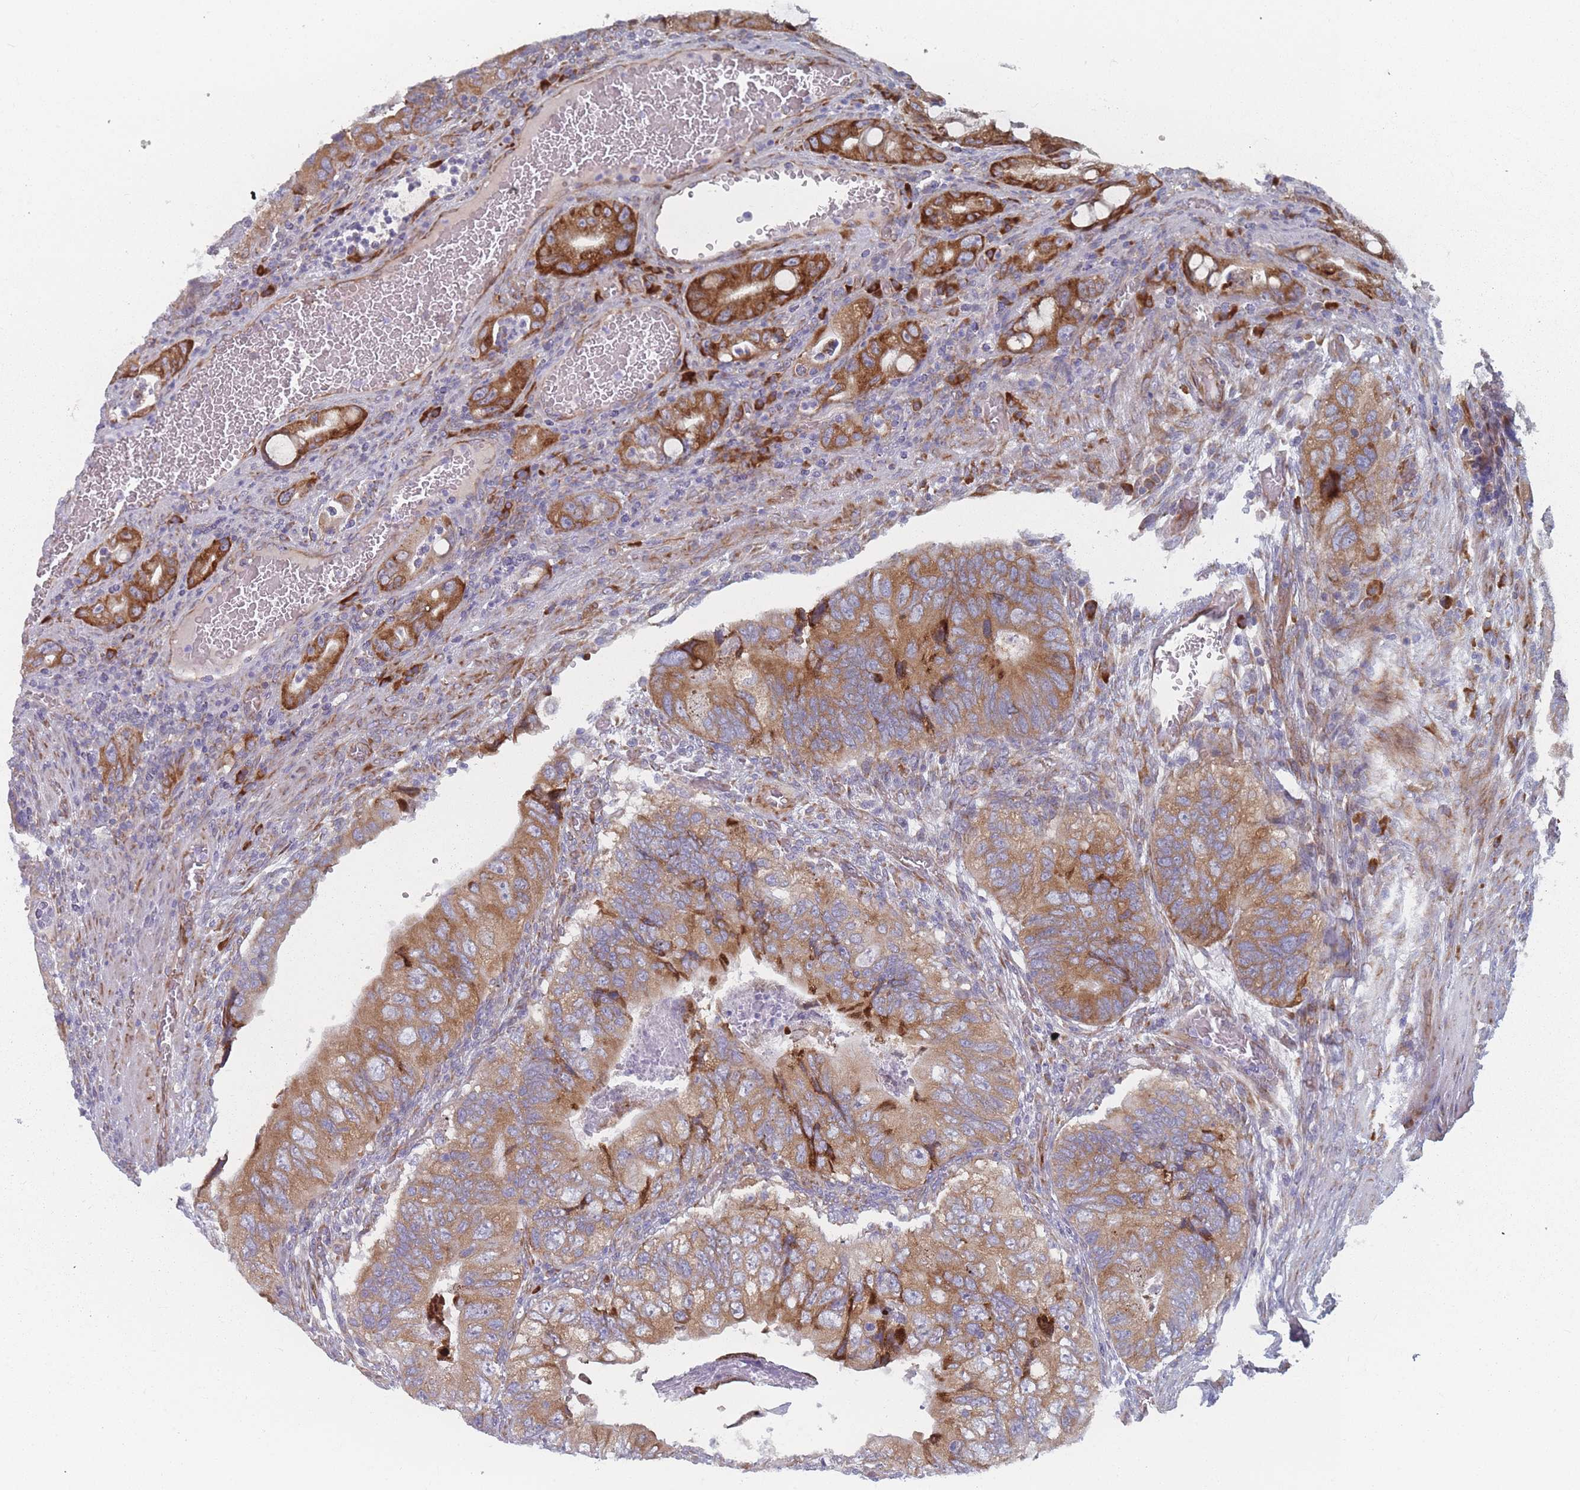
{"staining": {"intensity": "strong", "quantity": ">75%", "location": "cytoplasmic/membranous"}, "tissue": "colorectal cancer", "cell_type": "Tumor cells", "image_type": "cancer", "snomed": [{"axis": "morphology", "description": "Adenocarcinoma, NOS"}, {"axis": "topography", "description": "Rectum"}], "caption": "Immunohistochemical staining of colorectal cancer displays high levels of strong cytoplasmic/membranous expression in approximately >75% of tumor cells.", "gene": "CACNG5", "patient": {"sex": "male", "age": 63}}